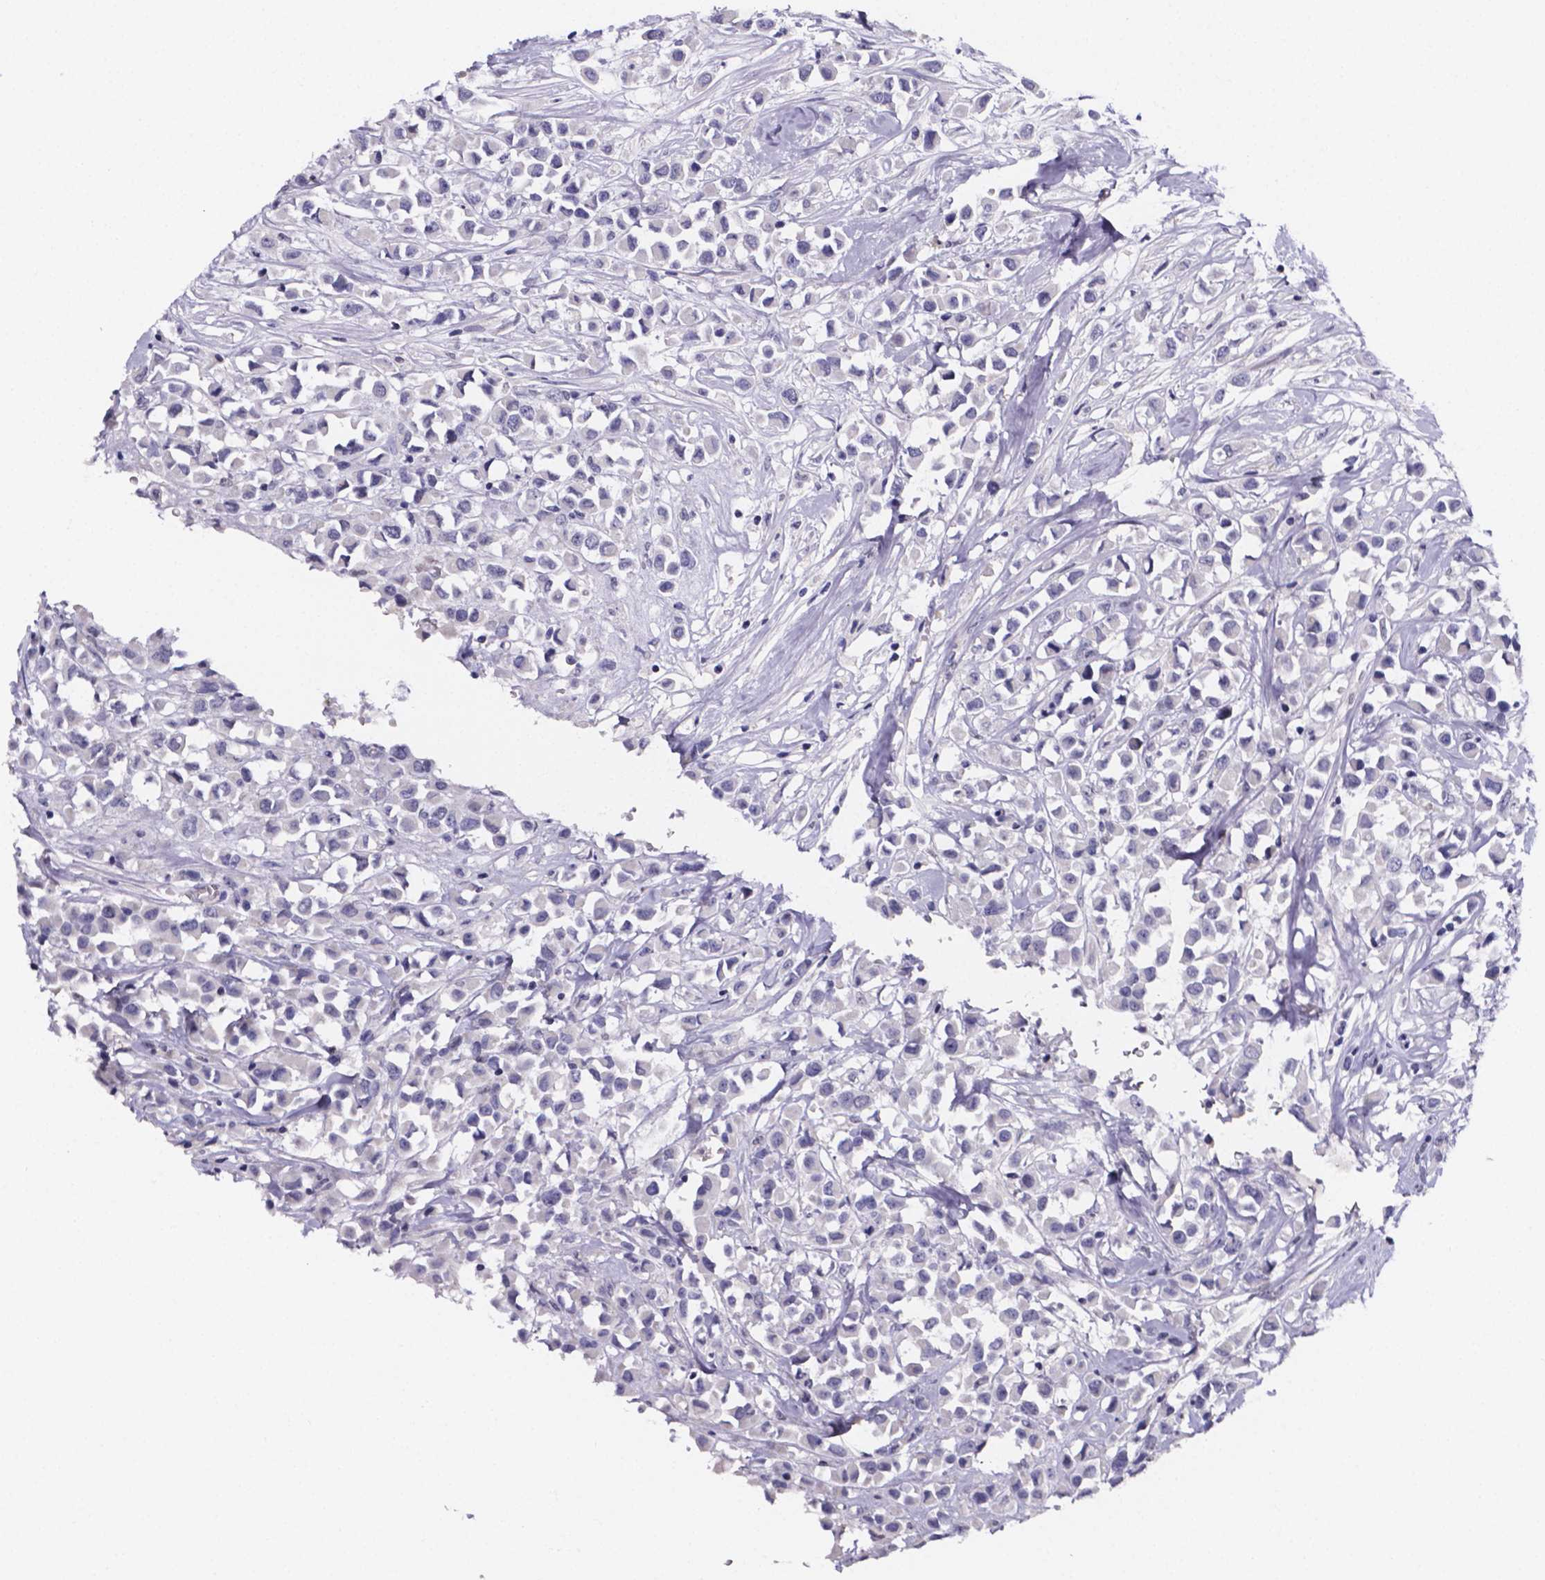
{"staining": {"intensity": "negative", "quantity": "none", "location": "none"}, "tissue": "breast cancer", "cell_type": "Tumor cells", "image_type": "cancer", "snomed": [{"axis": "morphology", "description": "Duct carcinoma"}, {"axis": "topography", "description": "Breast"}], "caption": "Invasive ductal carcinoma (breast) stained for a protein using immunohistochemistry displays no staining tumor cells.", "gene": "IZUMO1", "patient": {"sex": "female", "age": 61}}